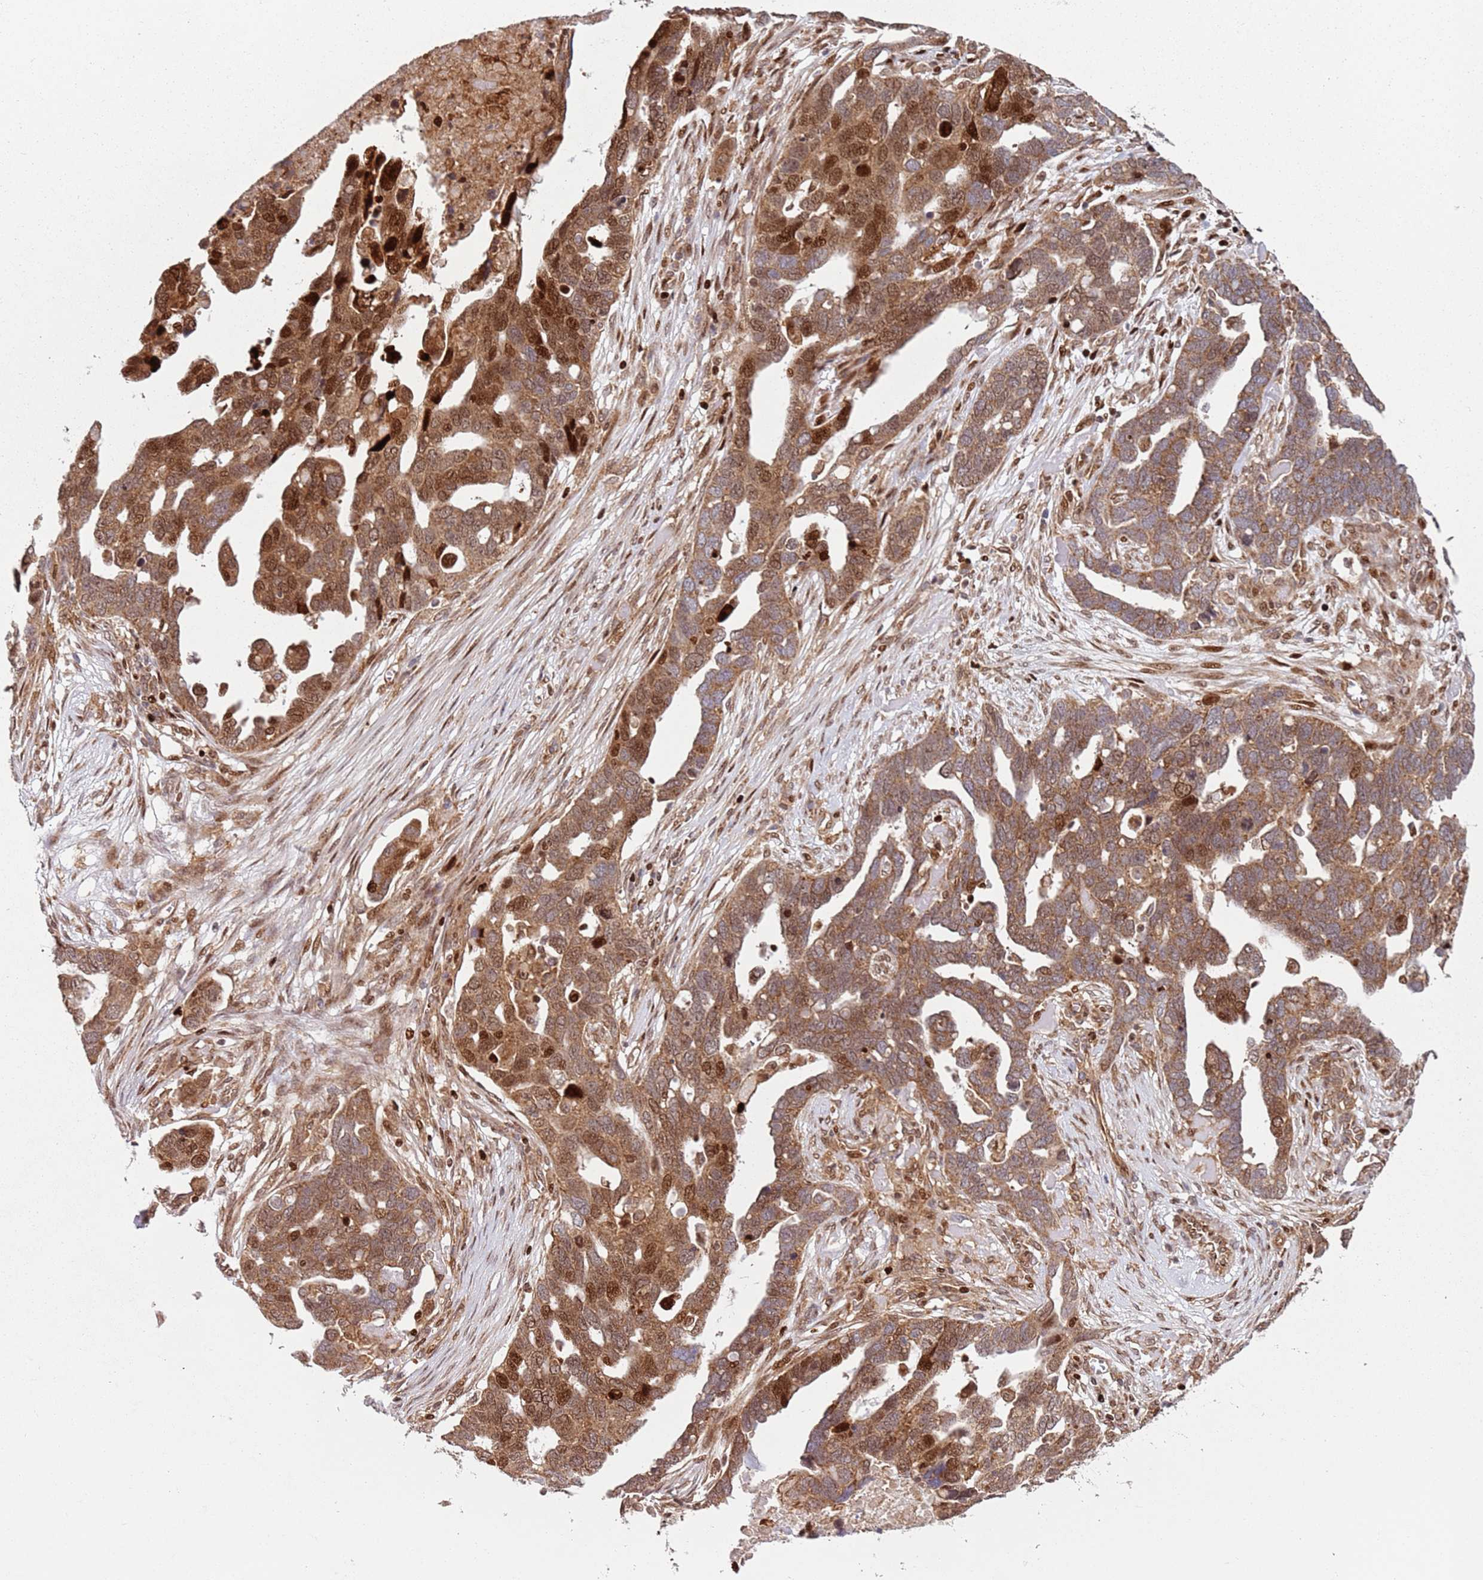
{"staining": {"intensity": "strong", "quantity": ">75%", "location": "cytoplasmic/membranous,nuclear"}, "tissue": "ovarian cancer", "cell_type": "Tumor cells", "image_type": "cancer", "snomed": [{"axis": "morphology", "description": "Cystadenocarcinoma, serous, NOS"}, {"axis": "topography", "description": "Ovary"}], "caption": "Immunohistochemistry (IHC) of human ovarian serous cystadenocarcinoma displays high levels of strong cytoplasmic/membranous and nuclear expression in about >75% of tumor cells.", "gene": "HNRNPLL", "patient": {"sex": "female", "age": 54}}